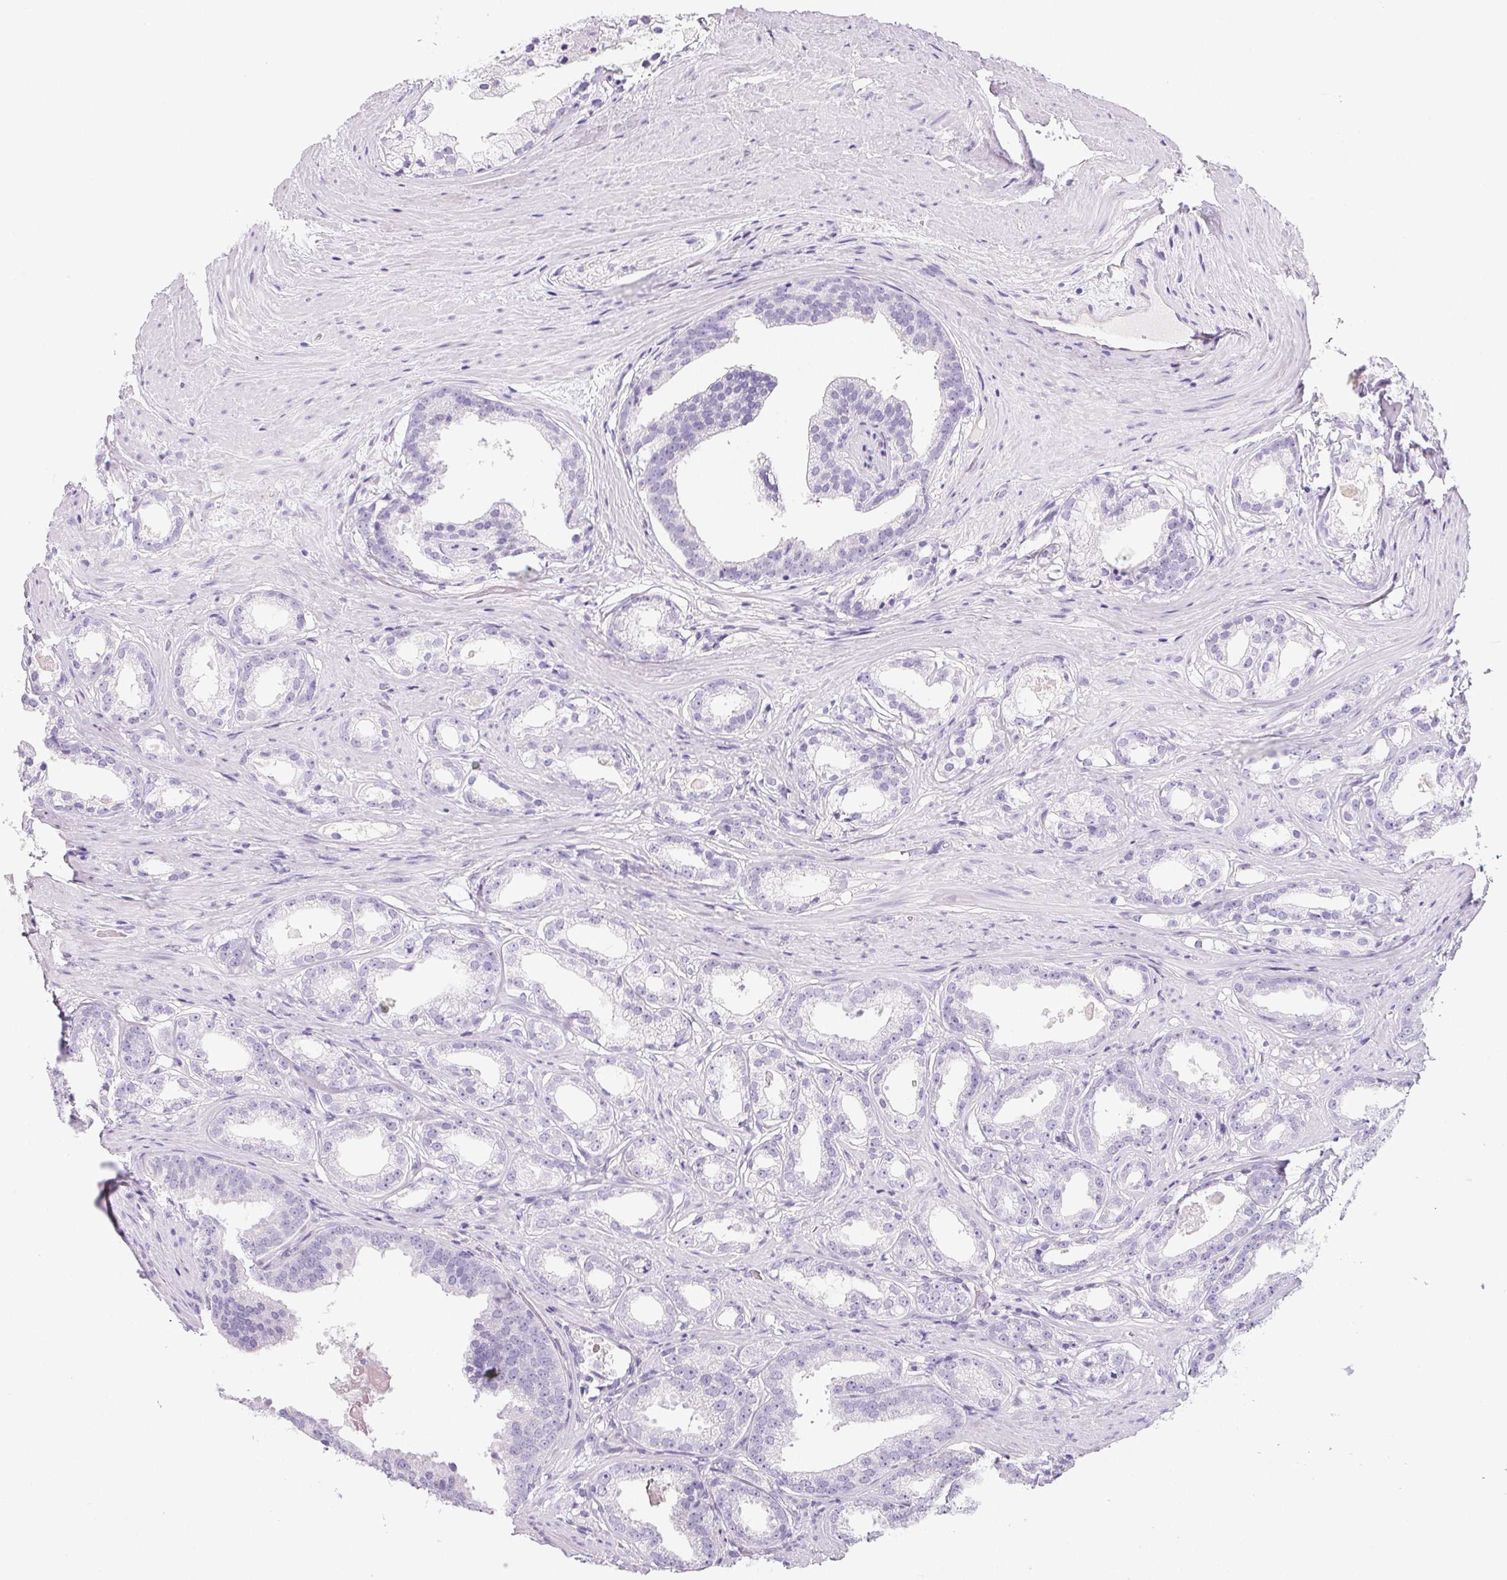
{"staining": {"intensity": "negative", "quantity": "none", "location": "none"}, "tissue": "prostate cancer", "cell_type": "Tumor cells", "image_type": "cancer", "snomed": [{"axis": "morphology", "description": "Adenocarcinoma, Low grade"}, {"axis": "topography", "description": "Prostate"}], "caption": "A high-resolution histopathology image shows immunohistochemistry staining of adenocarcinoma (low-grade) (prostate), which displays no significant staining in tumor cells.", "gene": "PRSS3", "patient": {"sex": "male", "age": 65}}